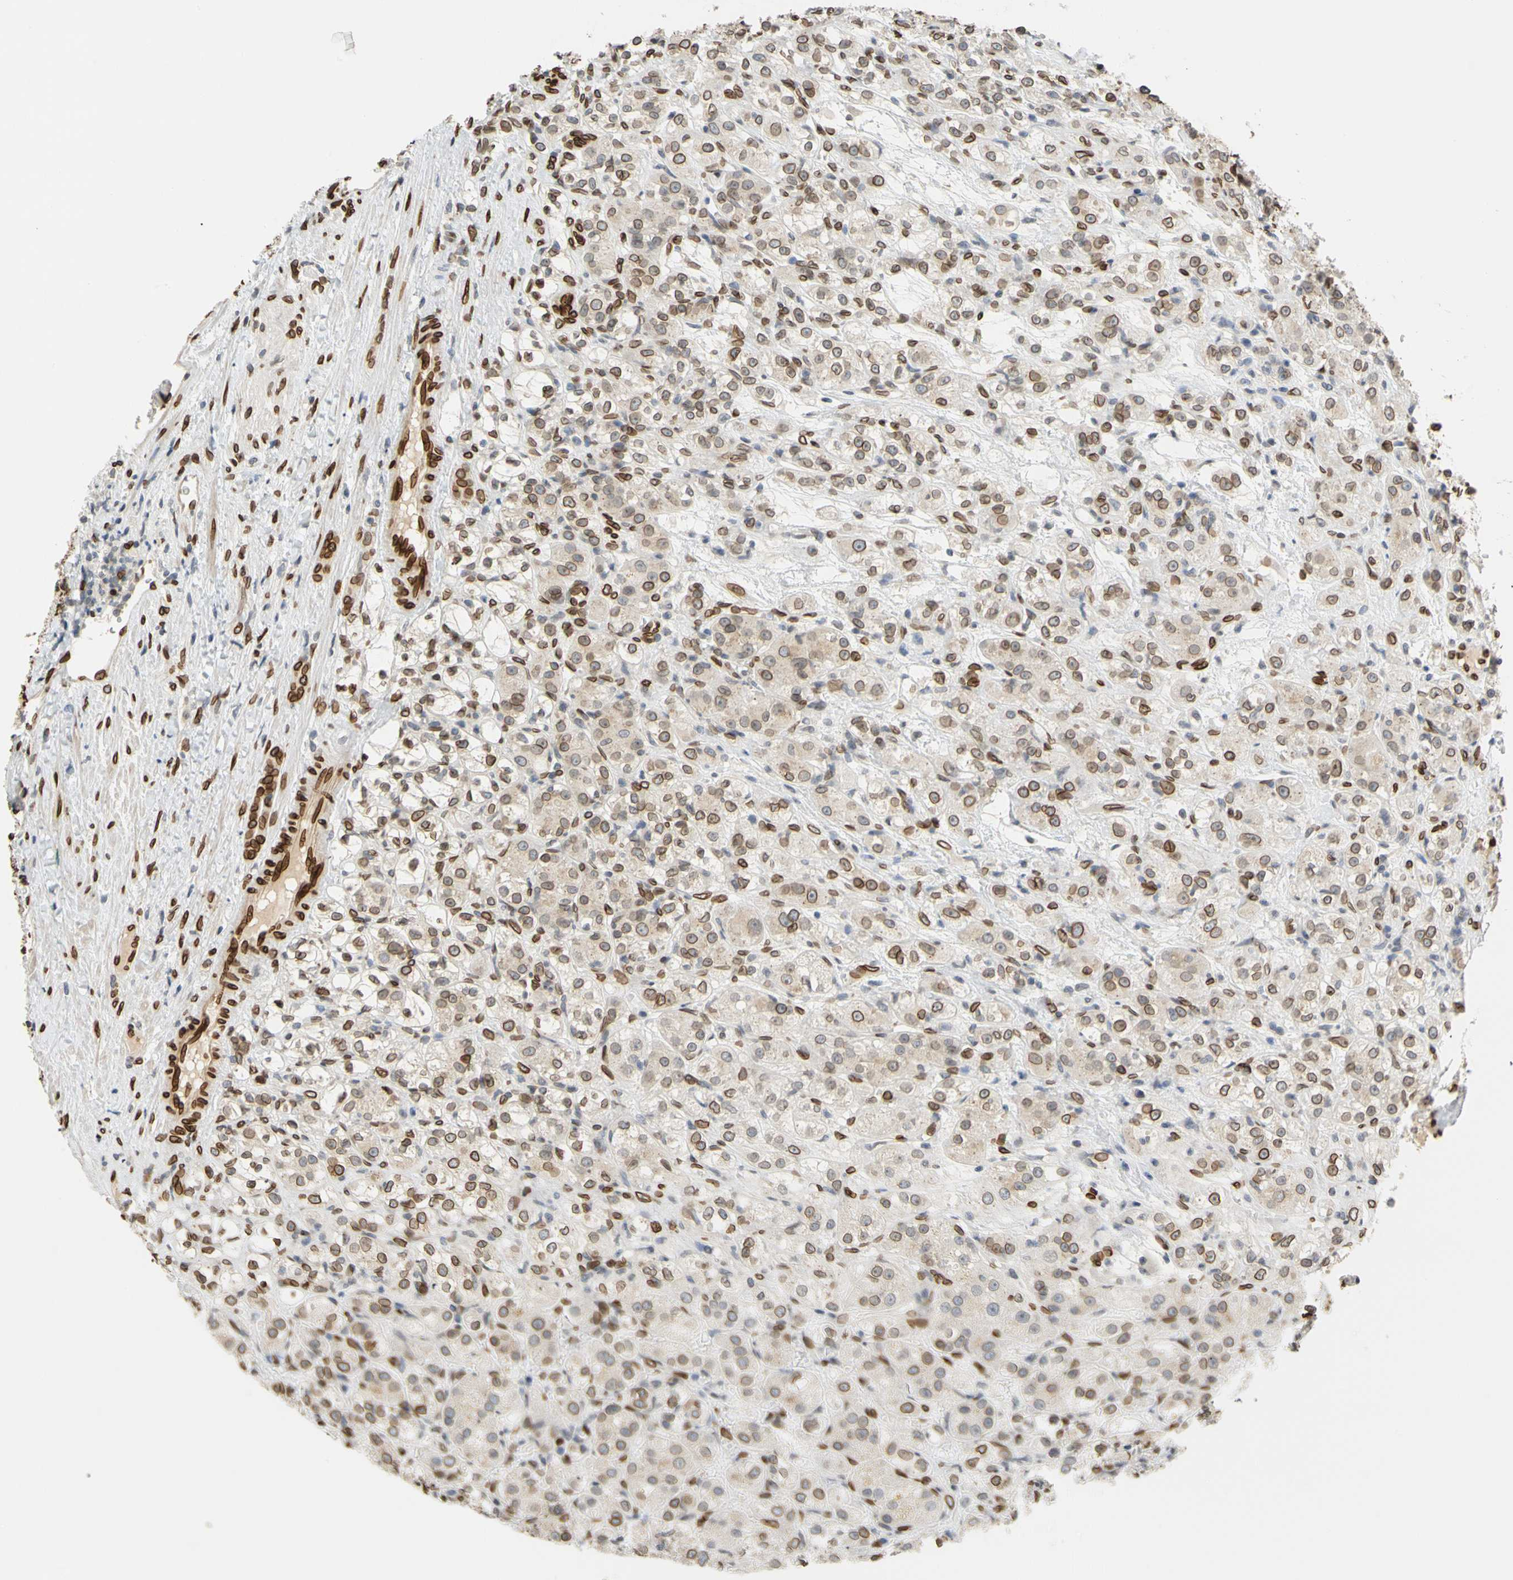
{"staining": {"intensity": "moderate", "quantity": ">75%", "location": "cytoplasmic/membranous,nuclear"}, "tissue": "renal cancer", "cell_type": "Tumor cells", "image_type": "cancer", "snomed": [{"axis": "morphology", "description": "Normal tissue, NOS"}, {"axis": "morphology", "description": "Adenocarcinoma, NOS"}, {"axis": "topography", "description": "Kidney"}], "caption": "Immunohistochemical staining of adenocarcinoma (renal) demonstrates medium levels of moderate cytoplasmic/membranous and nuclear protein positivity in approximately >75% of tumor cells.", "gene": "SUN1", "patient": {"sex": "male", "age": 61}}